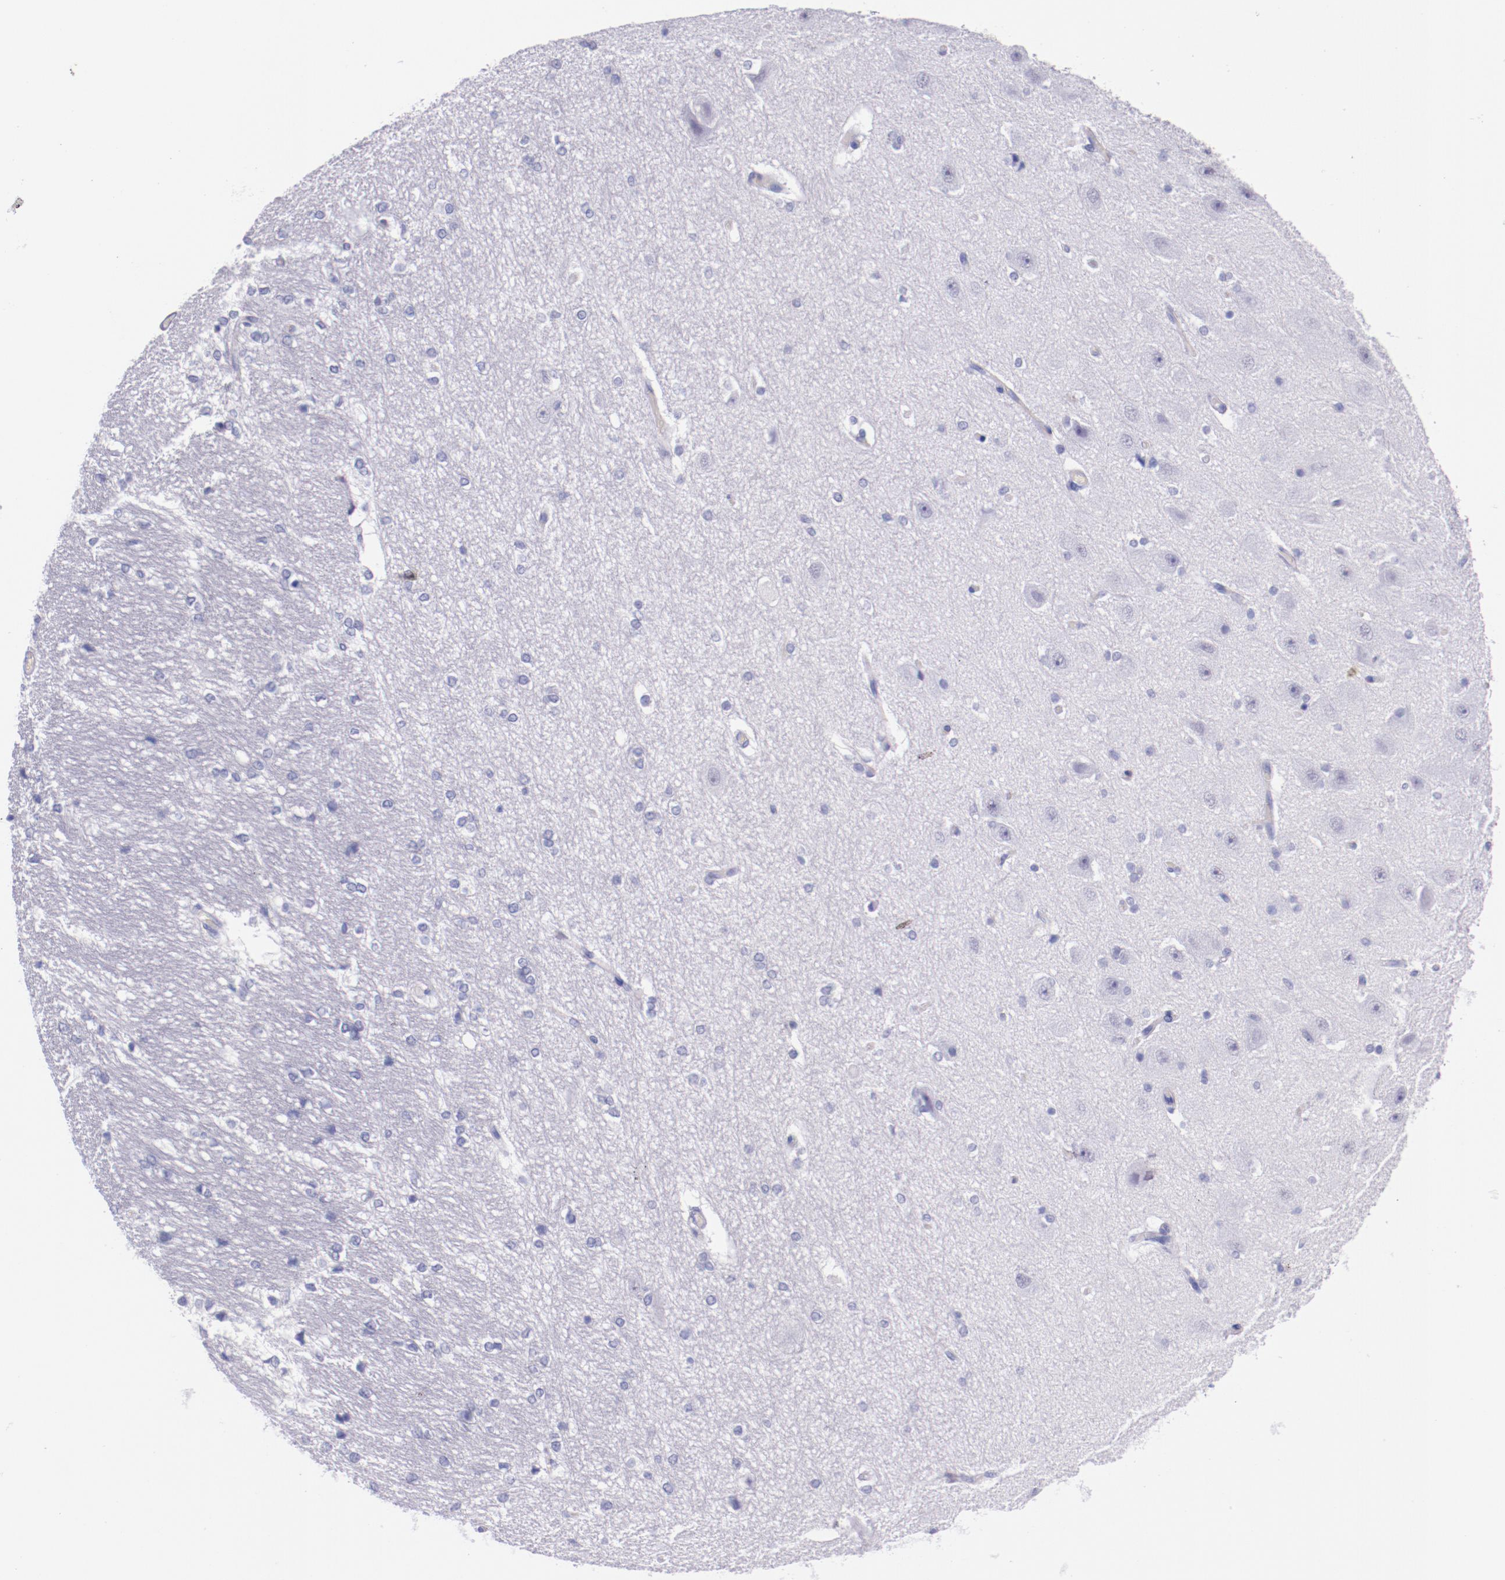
{"staining": {"intensity": "negative", "quantity": "none", "location": "none"}, "tissue": "hippocampus", "cell_type": "Glial cells", "image_type": "normal", "snomed": [{"axis": "morphology", "description": "Normal tissue, NOS"}, {"axis": "topography", "description": "Hippocampus"}], "caption": "DAB (3,3'-diaminobenzidine) immunohistochemical staining of benign human hippocampus exhibits no significant staining in glial cells. Nuclei are stained in blue.", "gene": "IRF4", "patient": {"sex": "female", "age": 19}}